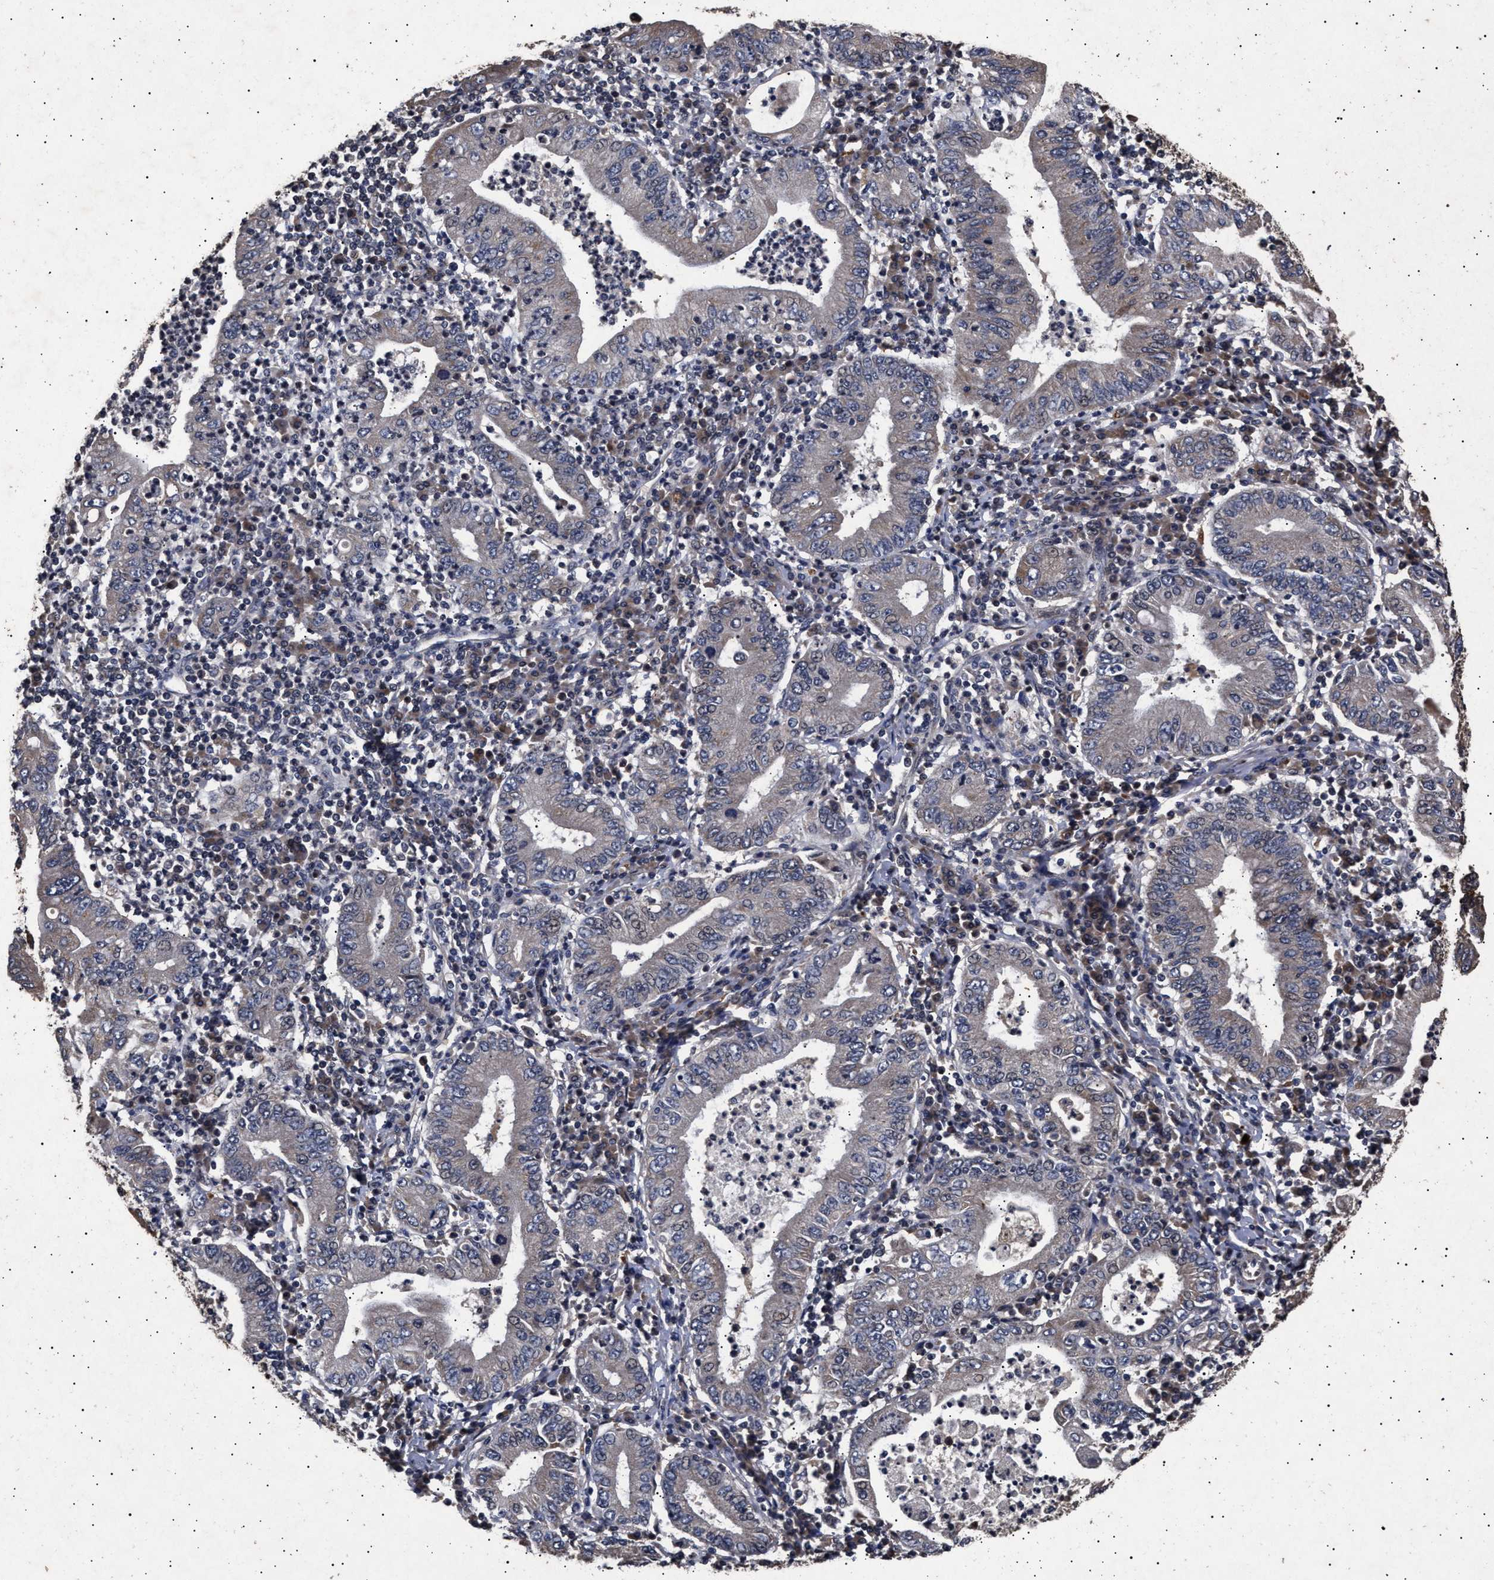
{"staining": {"intensity": "weak", "quantity": "<25%", "location": "cytoplasmic/membranous"}, "tissue": "stomach cancer", "cell_type": "Tumor cells", "image_type": "cancer", "snomed": [{"axis": "morphology", "description": "Normal tissue, NOS"}, {"axis": "morphology", "description": "Adenocarcinoma, NOS"}, {"axis": "topography", "description": "Esophagus"}, {"axis": "topography", "description": "Stomach, upper"}, {"axis": "topography", "description": "Peripheral nerve tissue"}], "caption": "Image shows no protein positivity in tumor cells of stomach cancer (adenocarcinoma) tissue. Brightfield microscopy of immunohistochemistry (IHC) stained with DAB (brown) and hematoxylin (blue), captured at high magnification.", "gene": "ITGB5", "patient": {"sex": "male", "age": 62}}